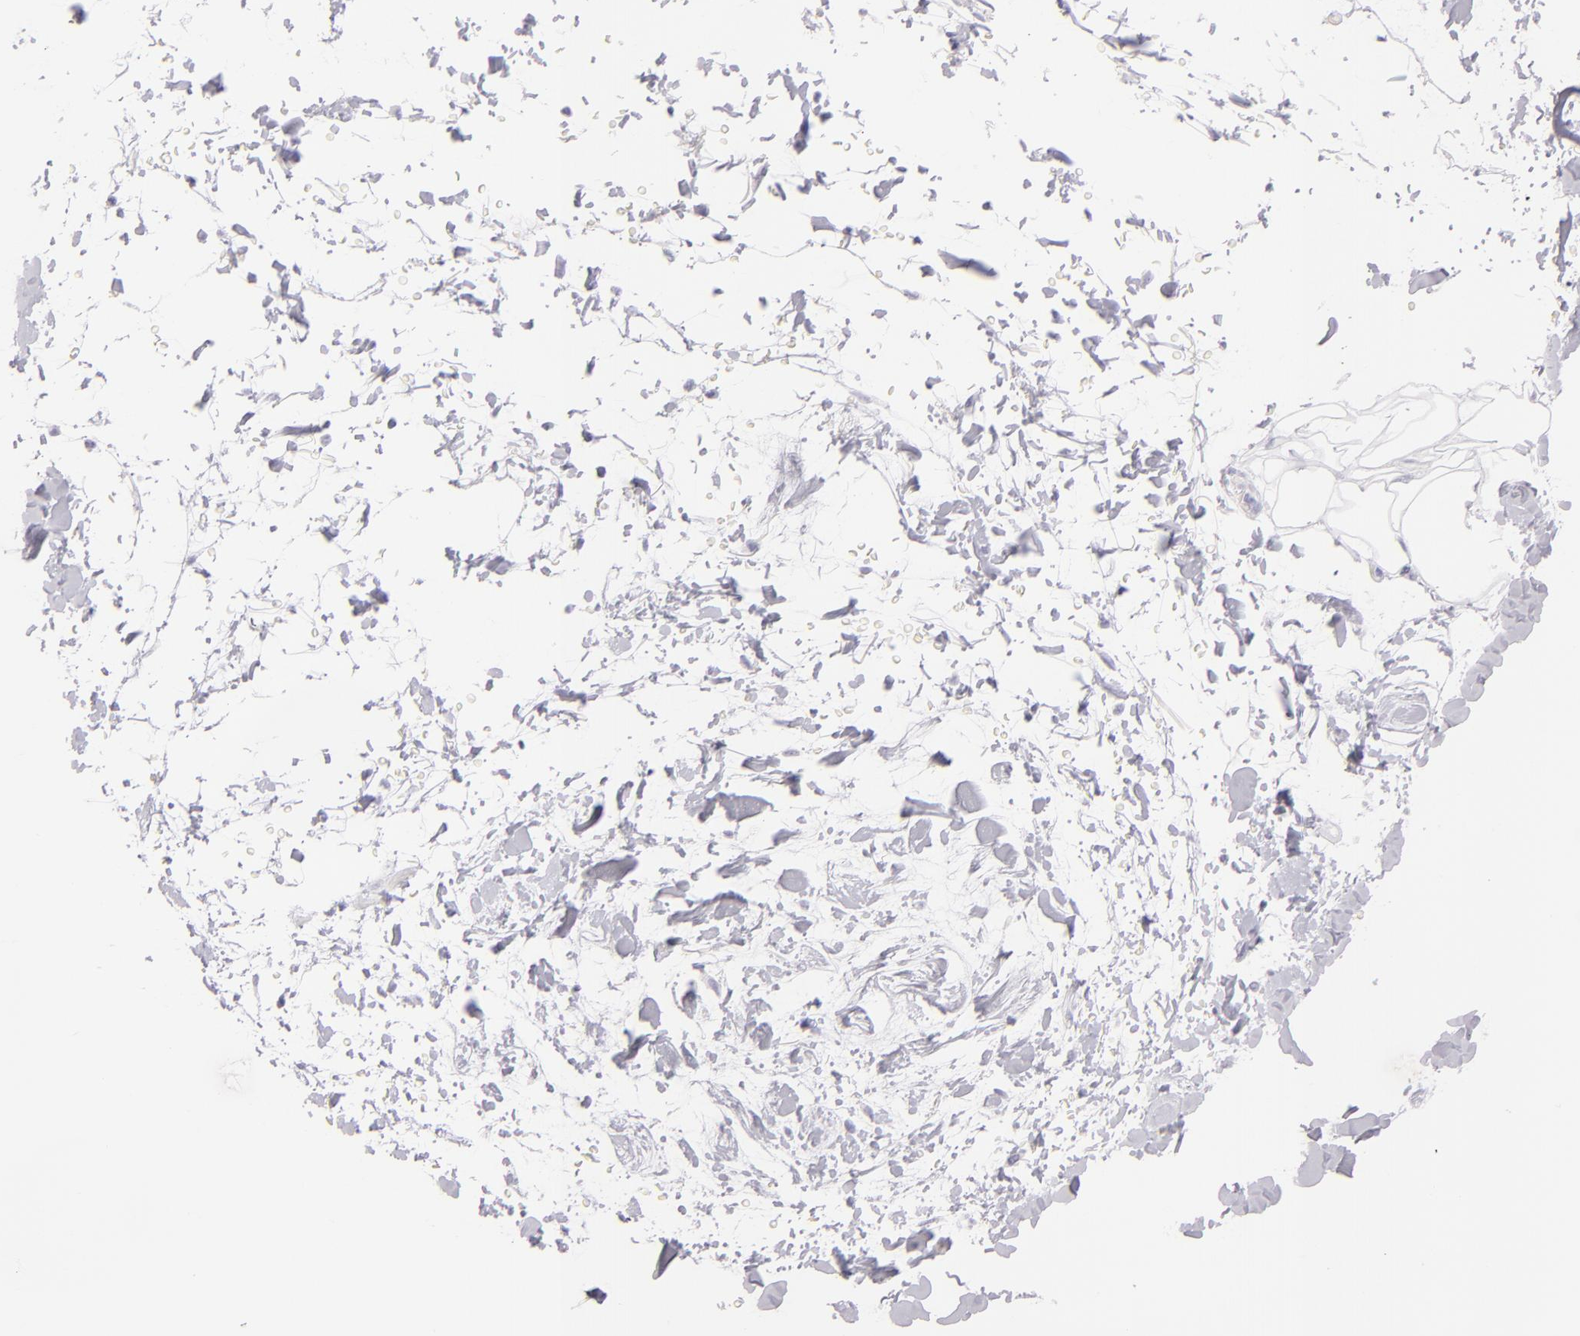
{"staining": {"intensity": "negative", "quantity": "none", "location": "none"}, "tissue": "adipose tissue", "cell_type": "Adipocytes", "image_type": "normal", "snomed": [{"axis": "morphology", "description": "Normal tissue, NOS"}, {"axis": "topography", "description": "Soft tissue"}], "caption": "Normal adipose tissue was stained to show a protein in brown. There is no significant staining in adipocytes. The staining is performed using DAB brown chromogen with nuclei counter-stained in using hematoxylin.", "gene": "DLG4", "patient": {"sex": "male", "age": 72}}